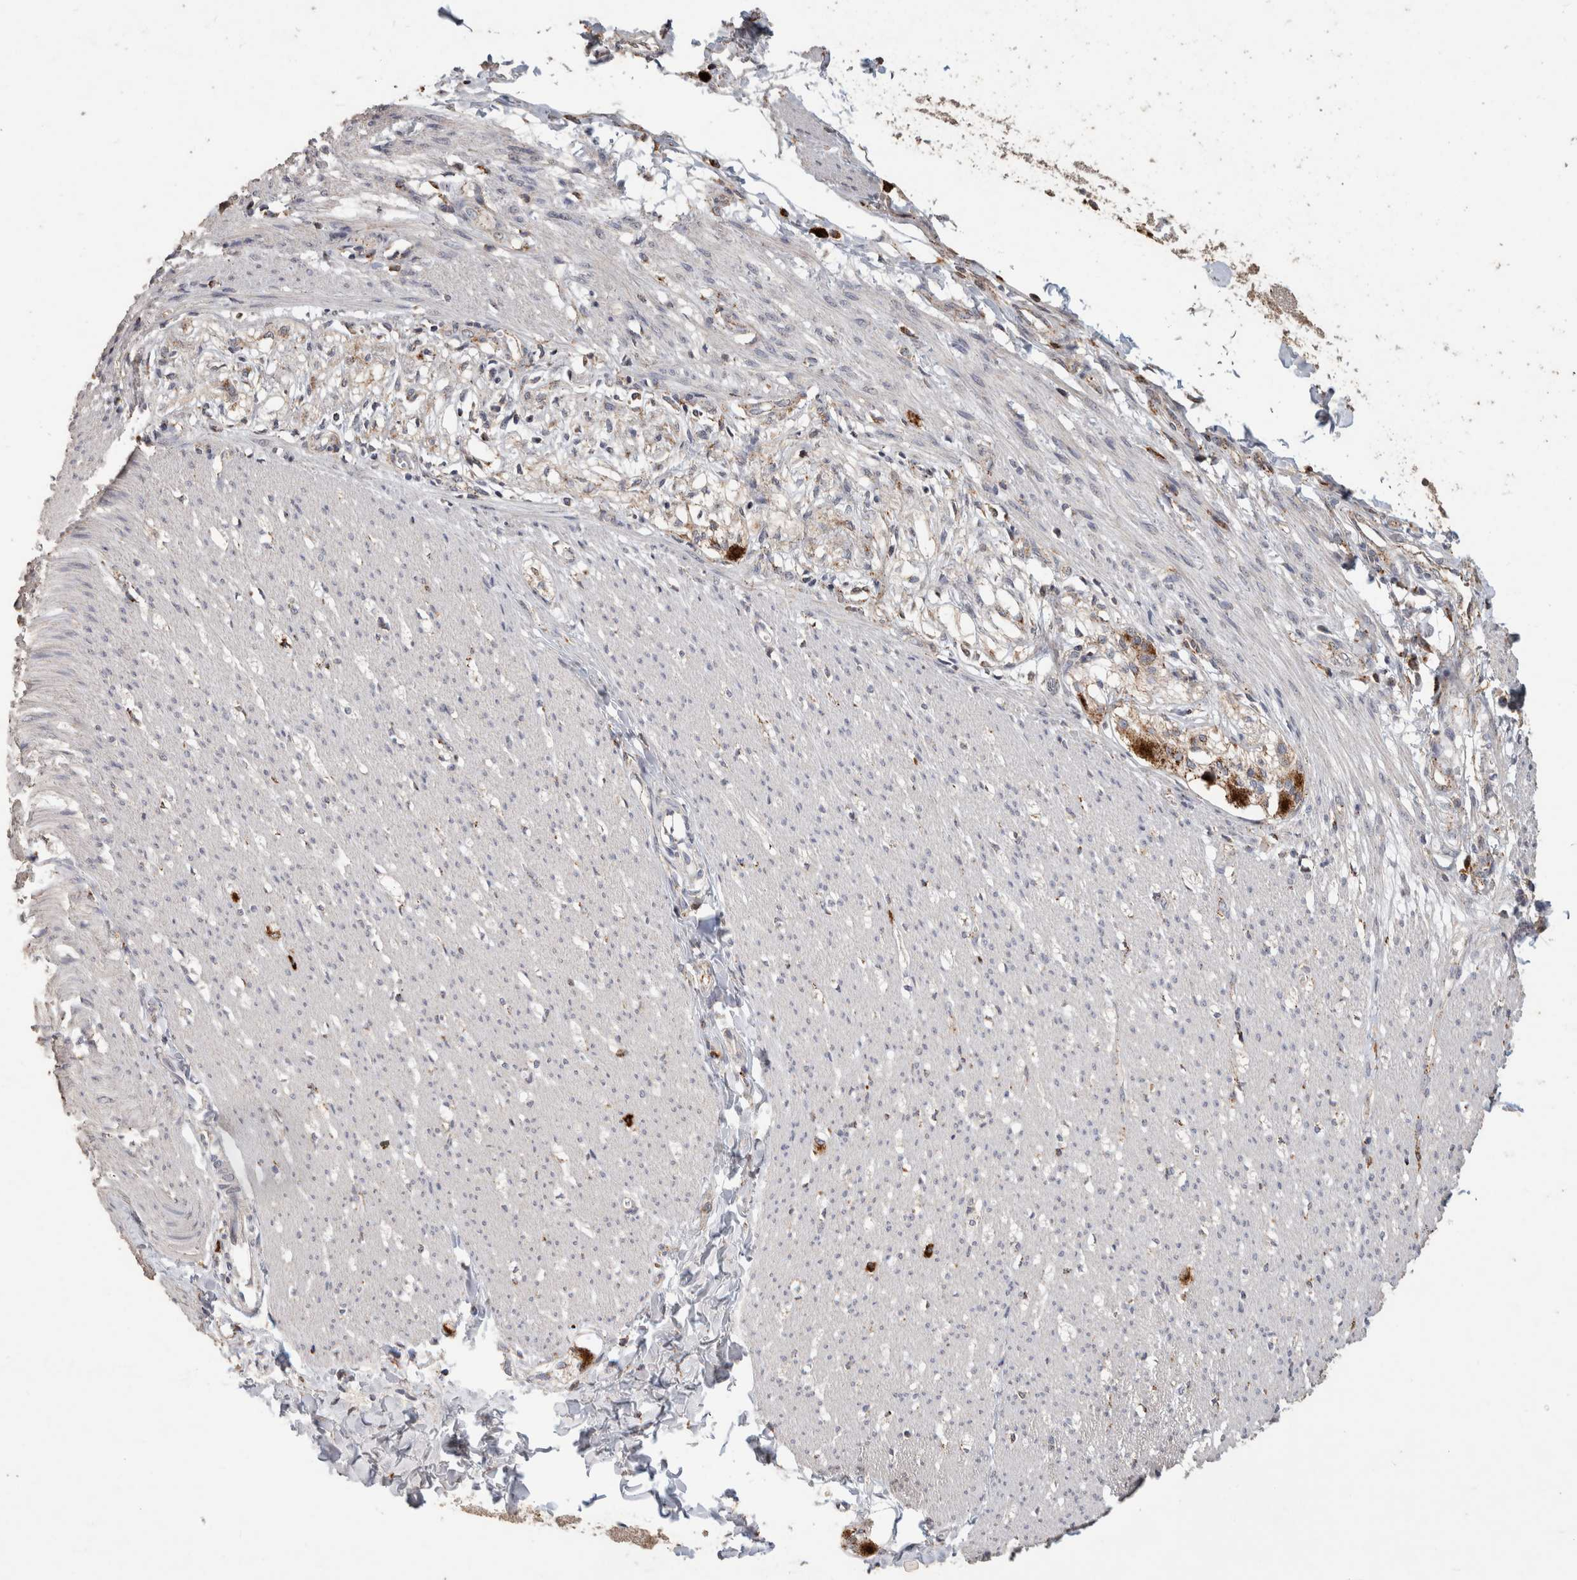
{"staining": {"intensity": "negative", "quantity": "none", "location": "none"}, "tissue": "smooth muscle", "cell_type": "Smooth muscle cells", "image_type": "normal", "snomed": [{"axis": "morphology", "description": "Normal tissue, NOS"}, {"axis": "morphology", "description": "Adenocarcinoma, NOS"}, {"axis": "topography", "description": "Smooth muscle"}, {"axis": "topography", "description": "Colon"}], "caption": "High magnification brightfield microscopy of benign smooth muscle stained with DAB (brown) and counterstained with hematoxylin (blue): smooth muscle cells show no significant staining.", "gene": "ARSA", "patient": {"sex": "male", "age": 14}}